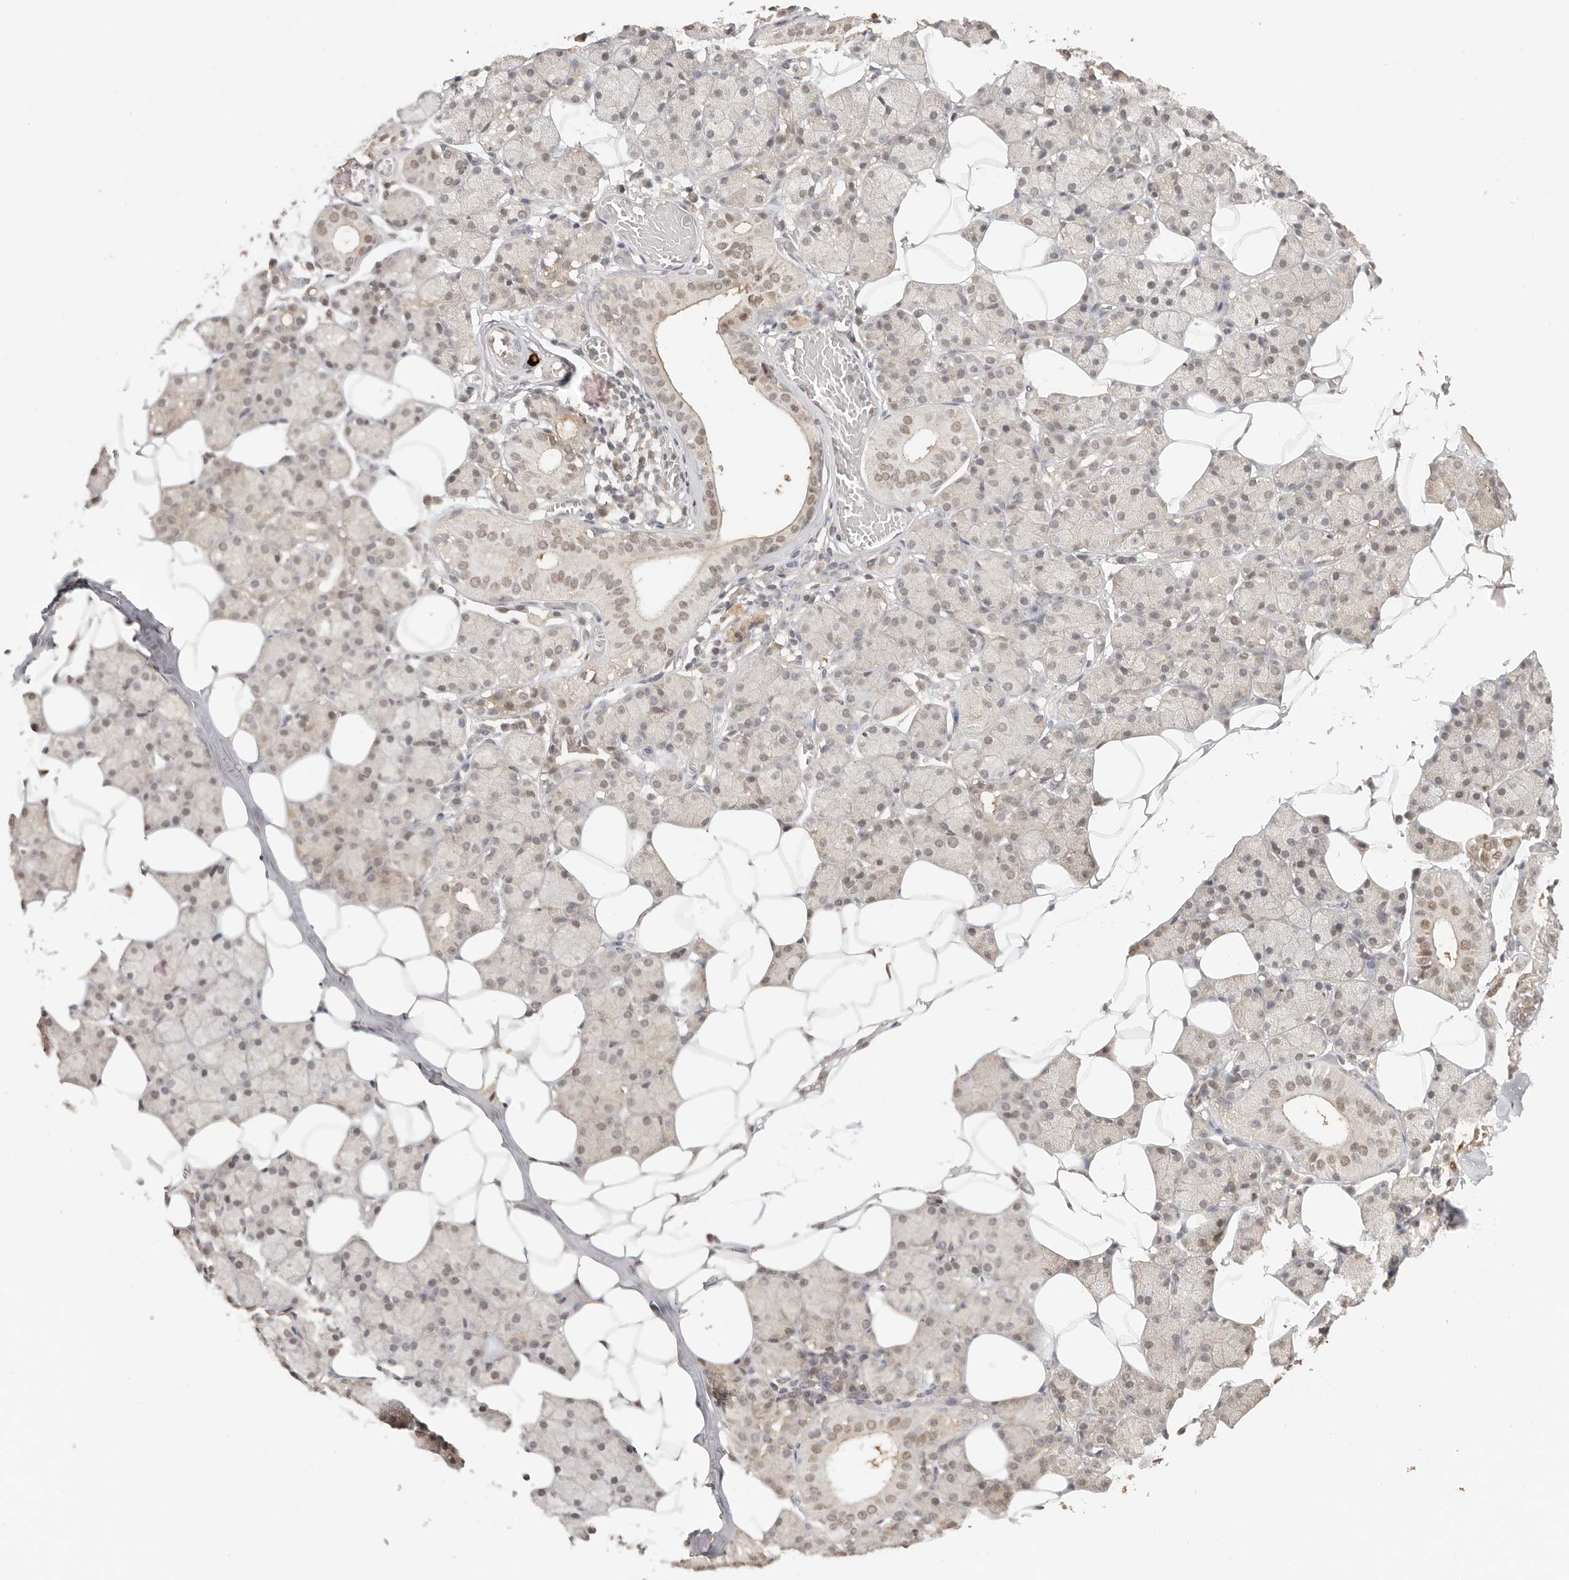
{"staining": {"intensity": "moderate", "quantity": "<25%", "location": "cytoplasmic/membranous"}, "tissue": "salivary gland", "cell_type": "Glandular cells", "image_type": "normal", "snomed": [{"axis": "morphology", "description": "Normal tissue, NOS"}, {"axis": "topography", "description": "Salivary gland"}], "caption": "IHC of unremarkable human salivary gland demonstrates low levels of moderate cytoplasmic/membranous staining in about <25% of glandular cells.", "gene": "PSMA5", "patient": {"sex": "female", "age": 33}}